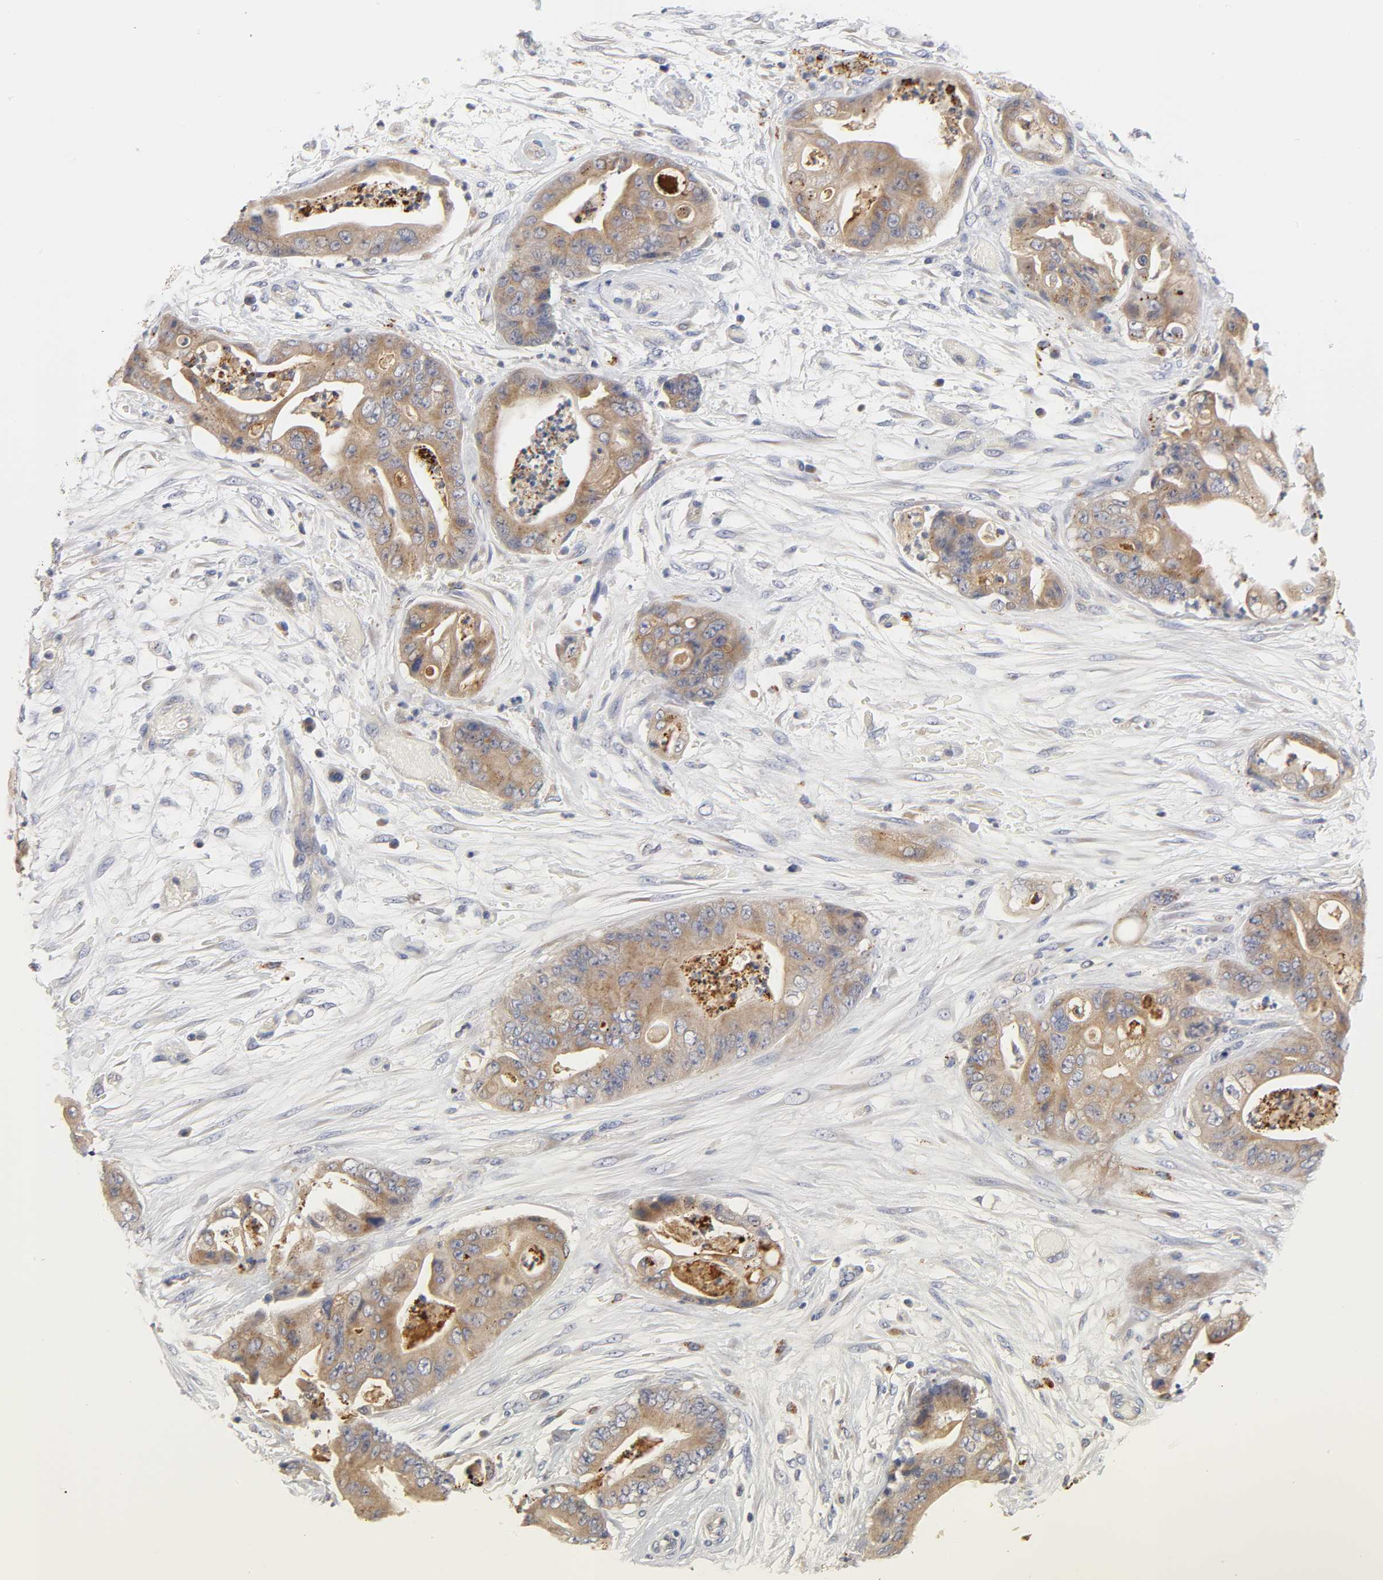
{"staining": {"intensity": "weak", "quantity": ">75%", "location": "cytoplasmic/membranous"}, "tissue": "stomach cancer", "cell_type": "Tumor cells", "image_type": "cancer", "snomed": [{"axis": "morphology", "description": "Adenocarcinoma, NOS"}, {"axis": "topography", "description": "Stomach"}], "caption": "There is low levels of weak cytoplasmic/membranous positivity in tumor cells of adenocarcinoma (stomach), as demonstrated by immunohistochemical staining (brown color).", "gene": "C17orf75", "patient": {"sex": "female", "age": 73}}